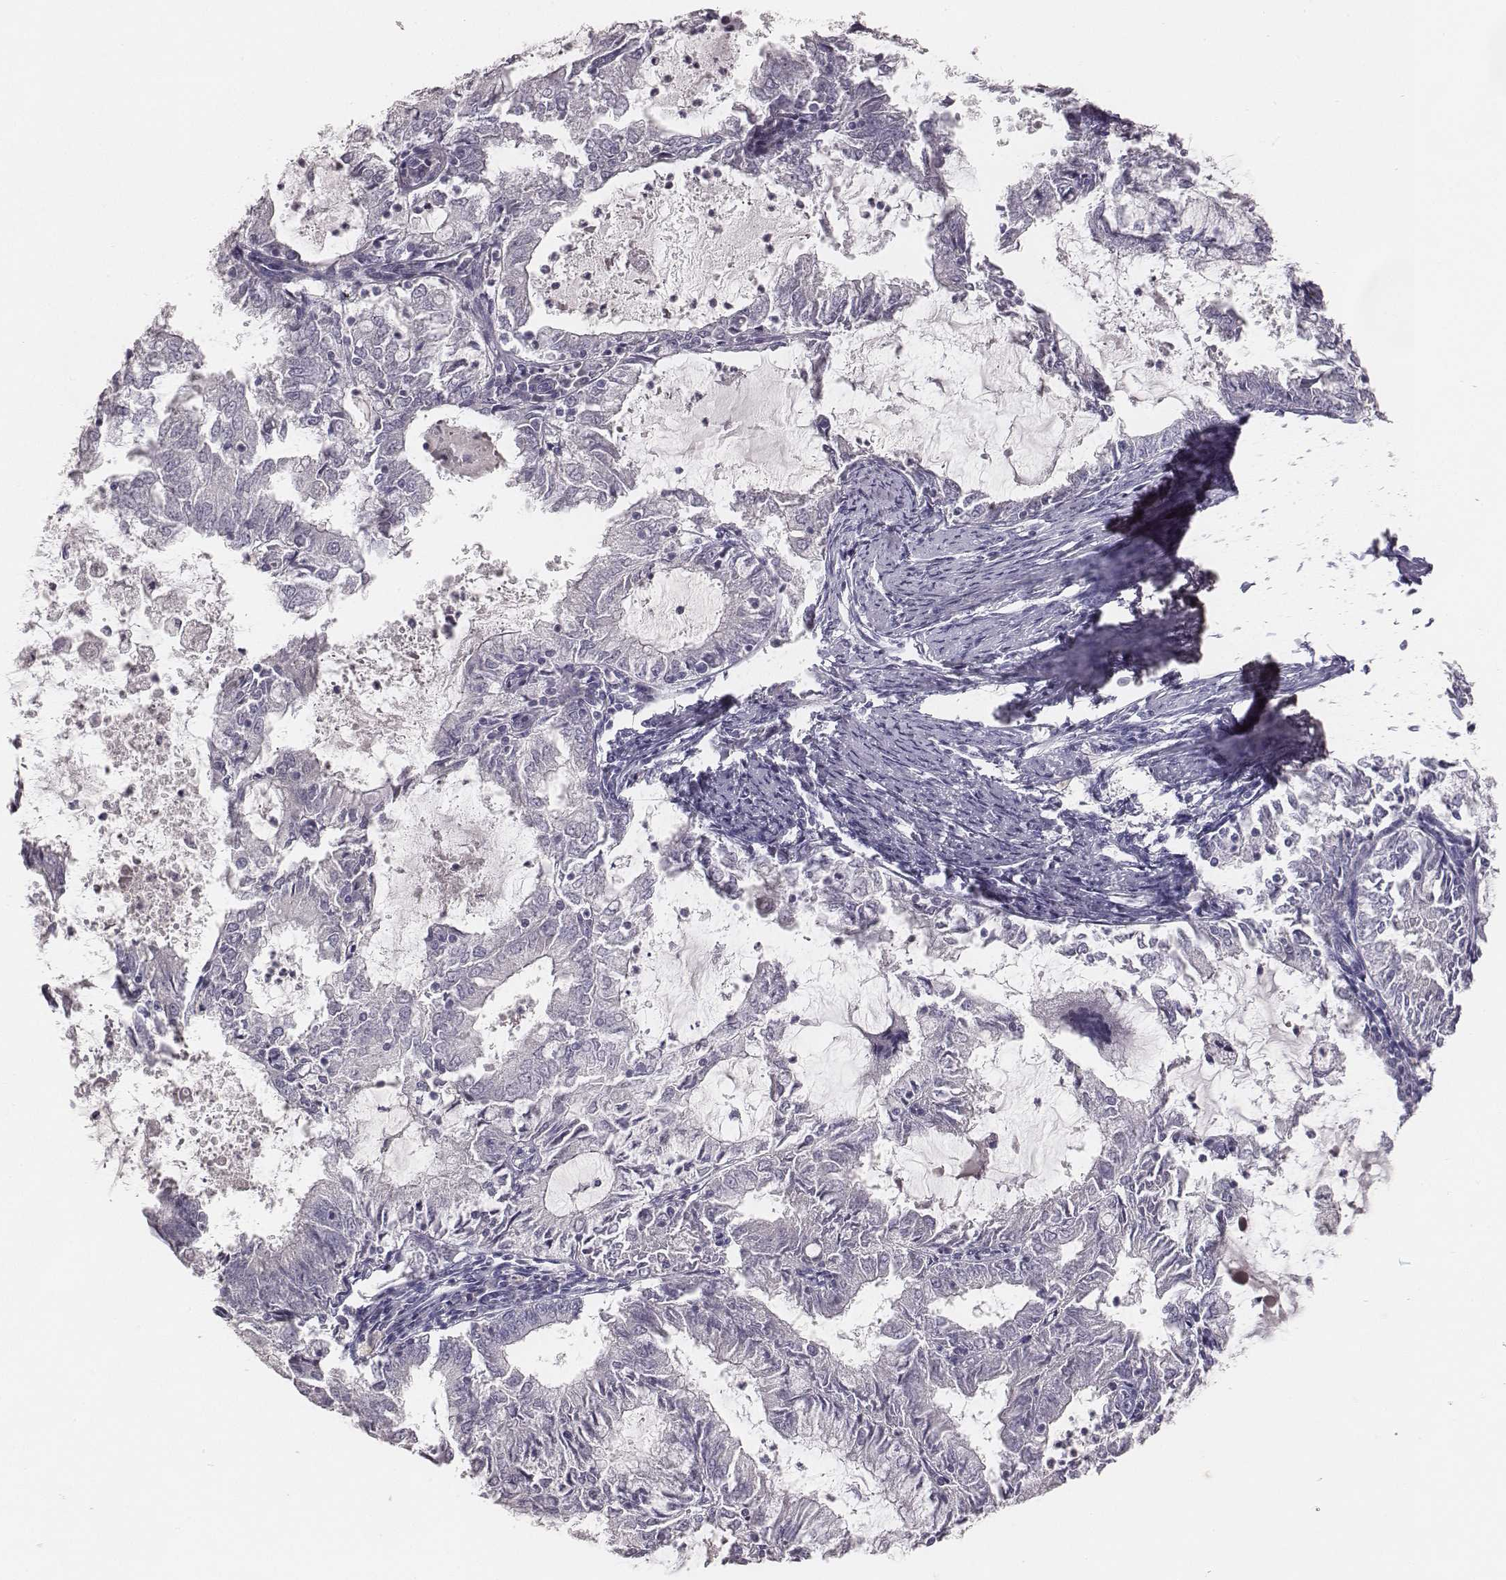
{"staining": {"intensity": "negative", "quantity": "none", "location": "none"}, "tissue": "endometrial cancer", "cell_type": "Tumor cells", "image_type": "cancer", "snomed": [{"axis": "morphology", "description": "Adenocarcinoma, NOS"}, {"axis": "topography", "description": "Endometrium"}], "caption": "Tumor cells are negative for brown protein staining in endometrial adenocarcinoma.", "gene": "MYH6", "patient": {"sex": "female", "age": 57}}